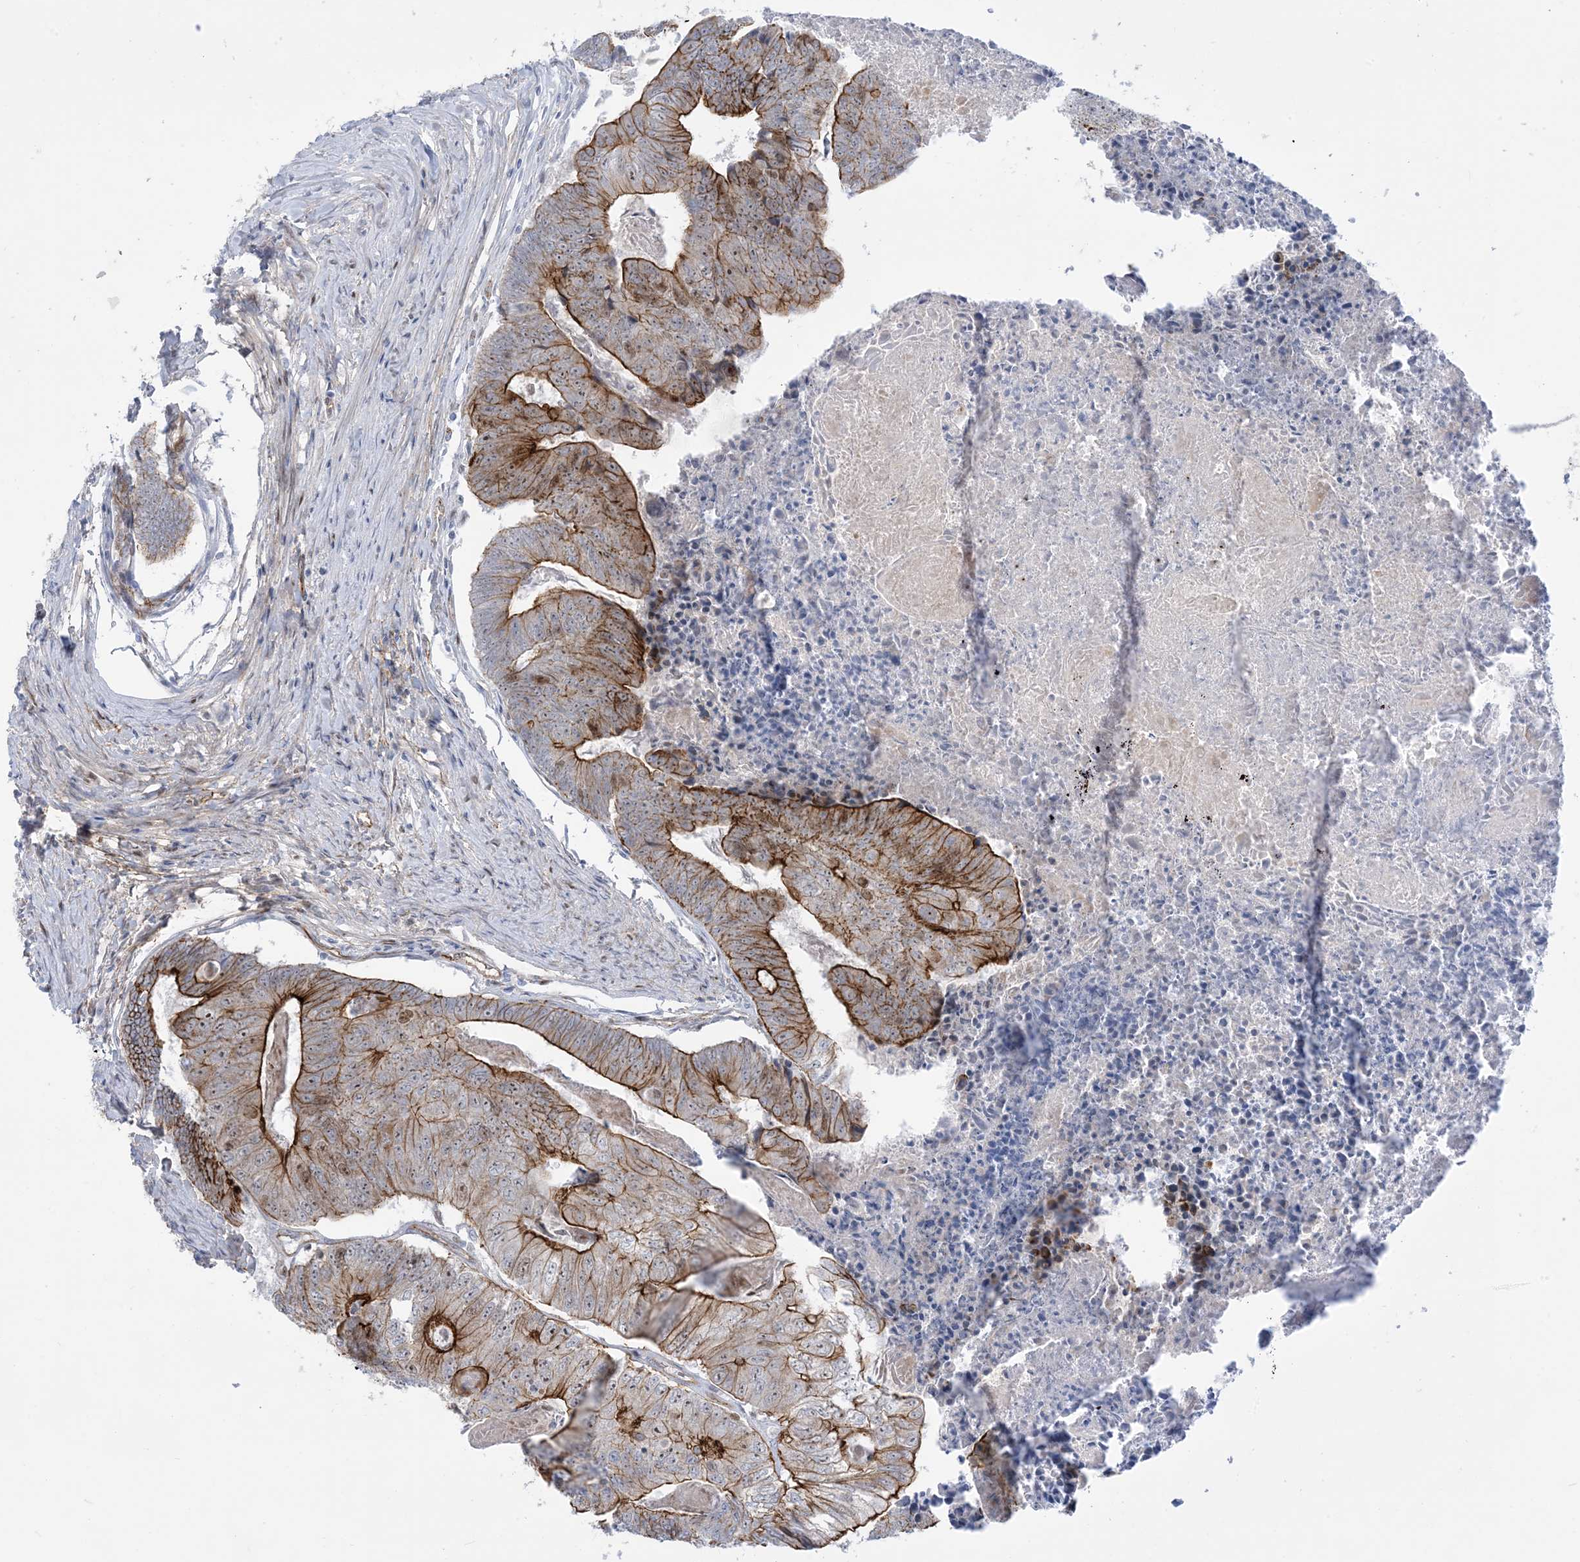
{"staining": {"intensity": "strong", "quantity": ">75%", "location": "cytoplasmic/membranous"}, "tissue": "colorectal cancer", "cell_type": "Tumor cells", "image_type": "cancer", "snomed": [{"axis": "morphology", "description": "Adenocarcinoma, NOS"}, {"axis": "topography", "description": "Colon"}], "caption": "Protein expression analysis of human colorectal cancer (adenocarcinoma) reveals strong cytoplasmic/membranous positivity in about >75% of tumor cells. Nuclei are stained in blue.", "gene": "MARS2", "patient": {"sex": "female", "age": 67}}